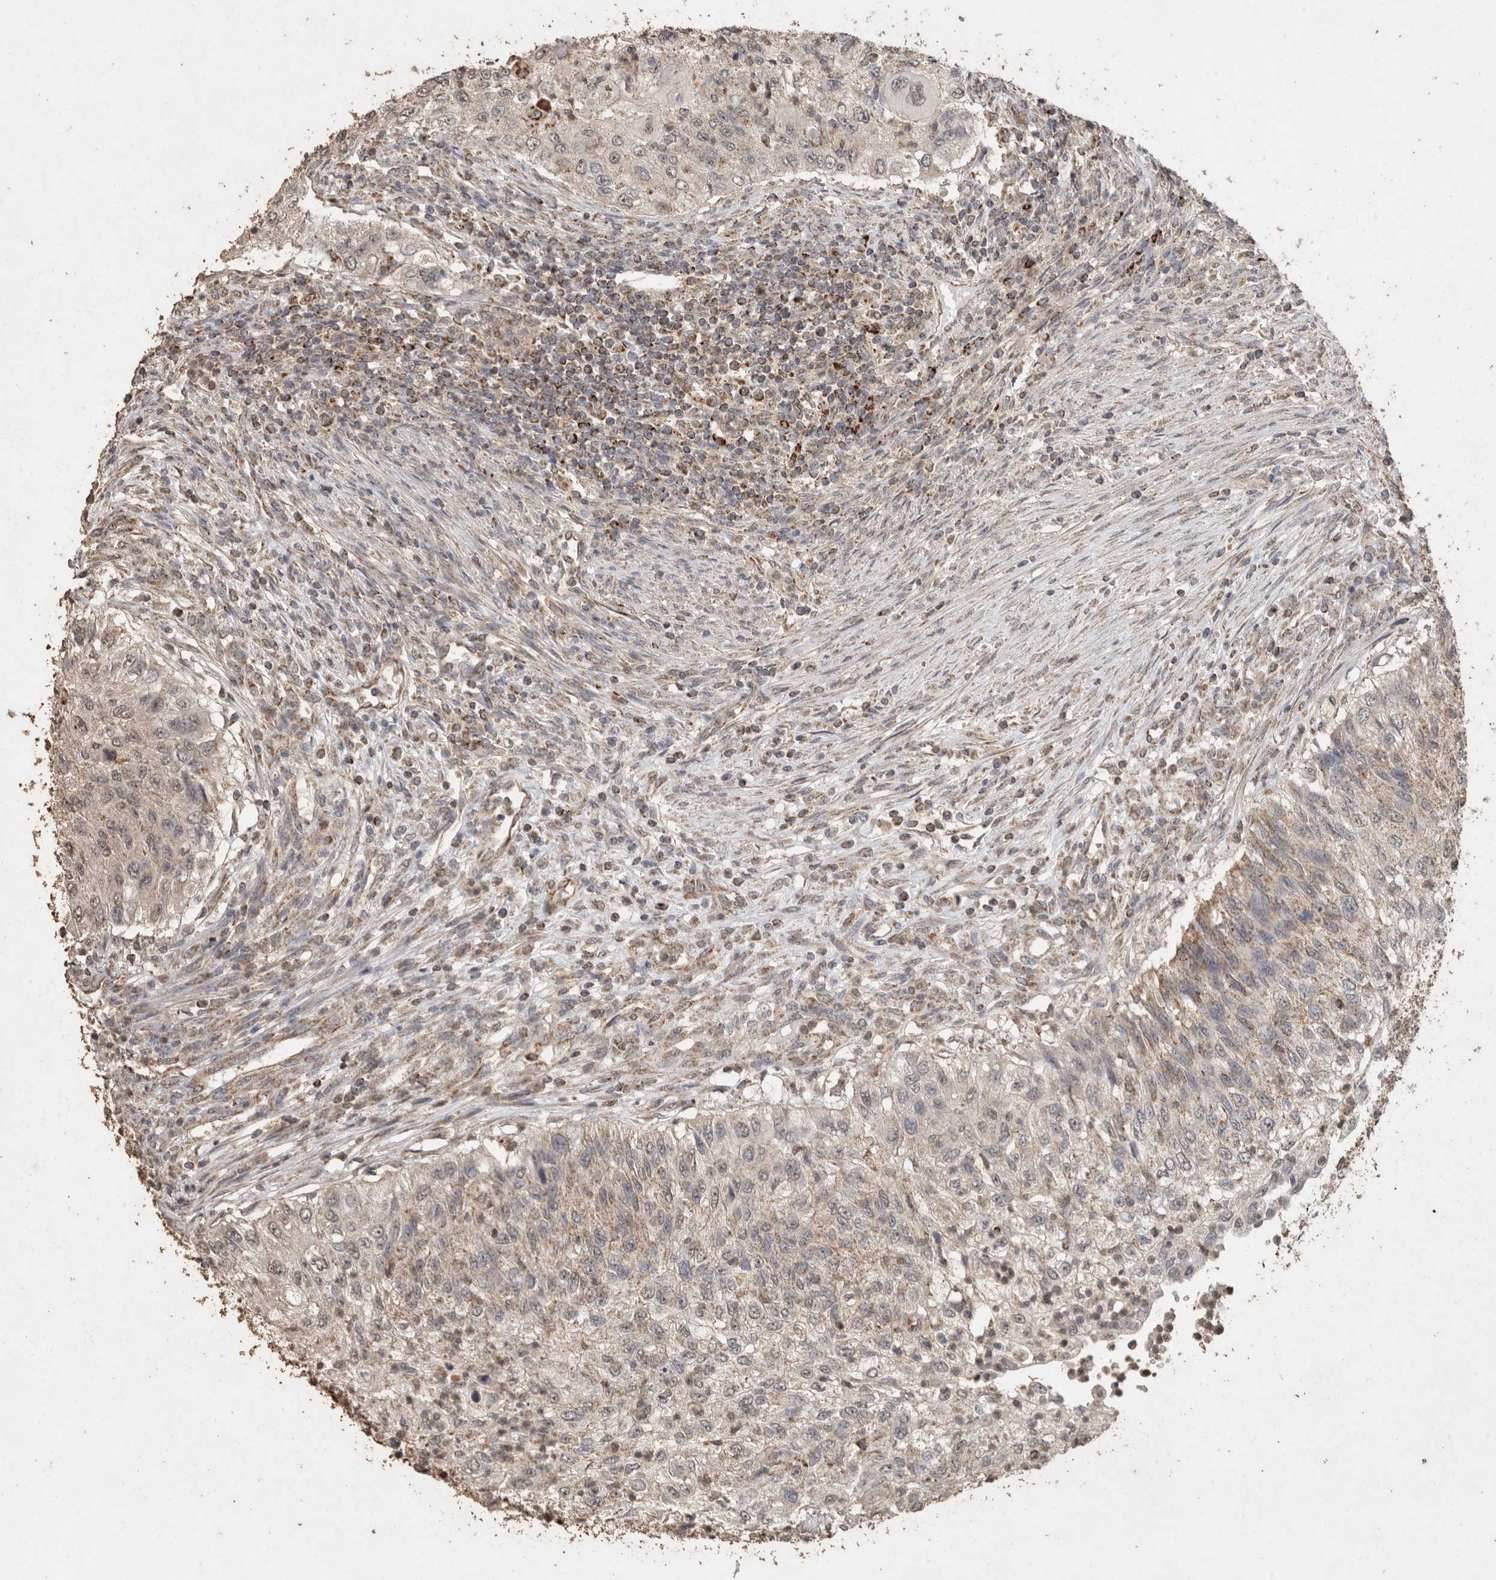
{"staining": {"intensity": "weak", "quantity": "<25%", "location": "cytoplasmic/membranous"}, "tissue": "urothelial cancer", "cell_type": "Tumor cells", "image_type": "cancer", "snomed": [{"axis": "morphology", "description": "Urothelial carcinoma, High grade"}, {"axis": "topography", "description": "Urinary bladder"}], "caption": "There is no significant staining in tumor cells of urothelial cancer. (DAB (3,3'-diaminobenzidine) IHC visualized using brightfield microscopy, high magnification).", "gene": "ACADM", "patient": {"sex": "female", "age": 60}}